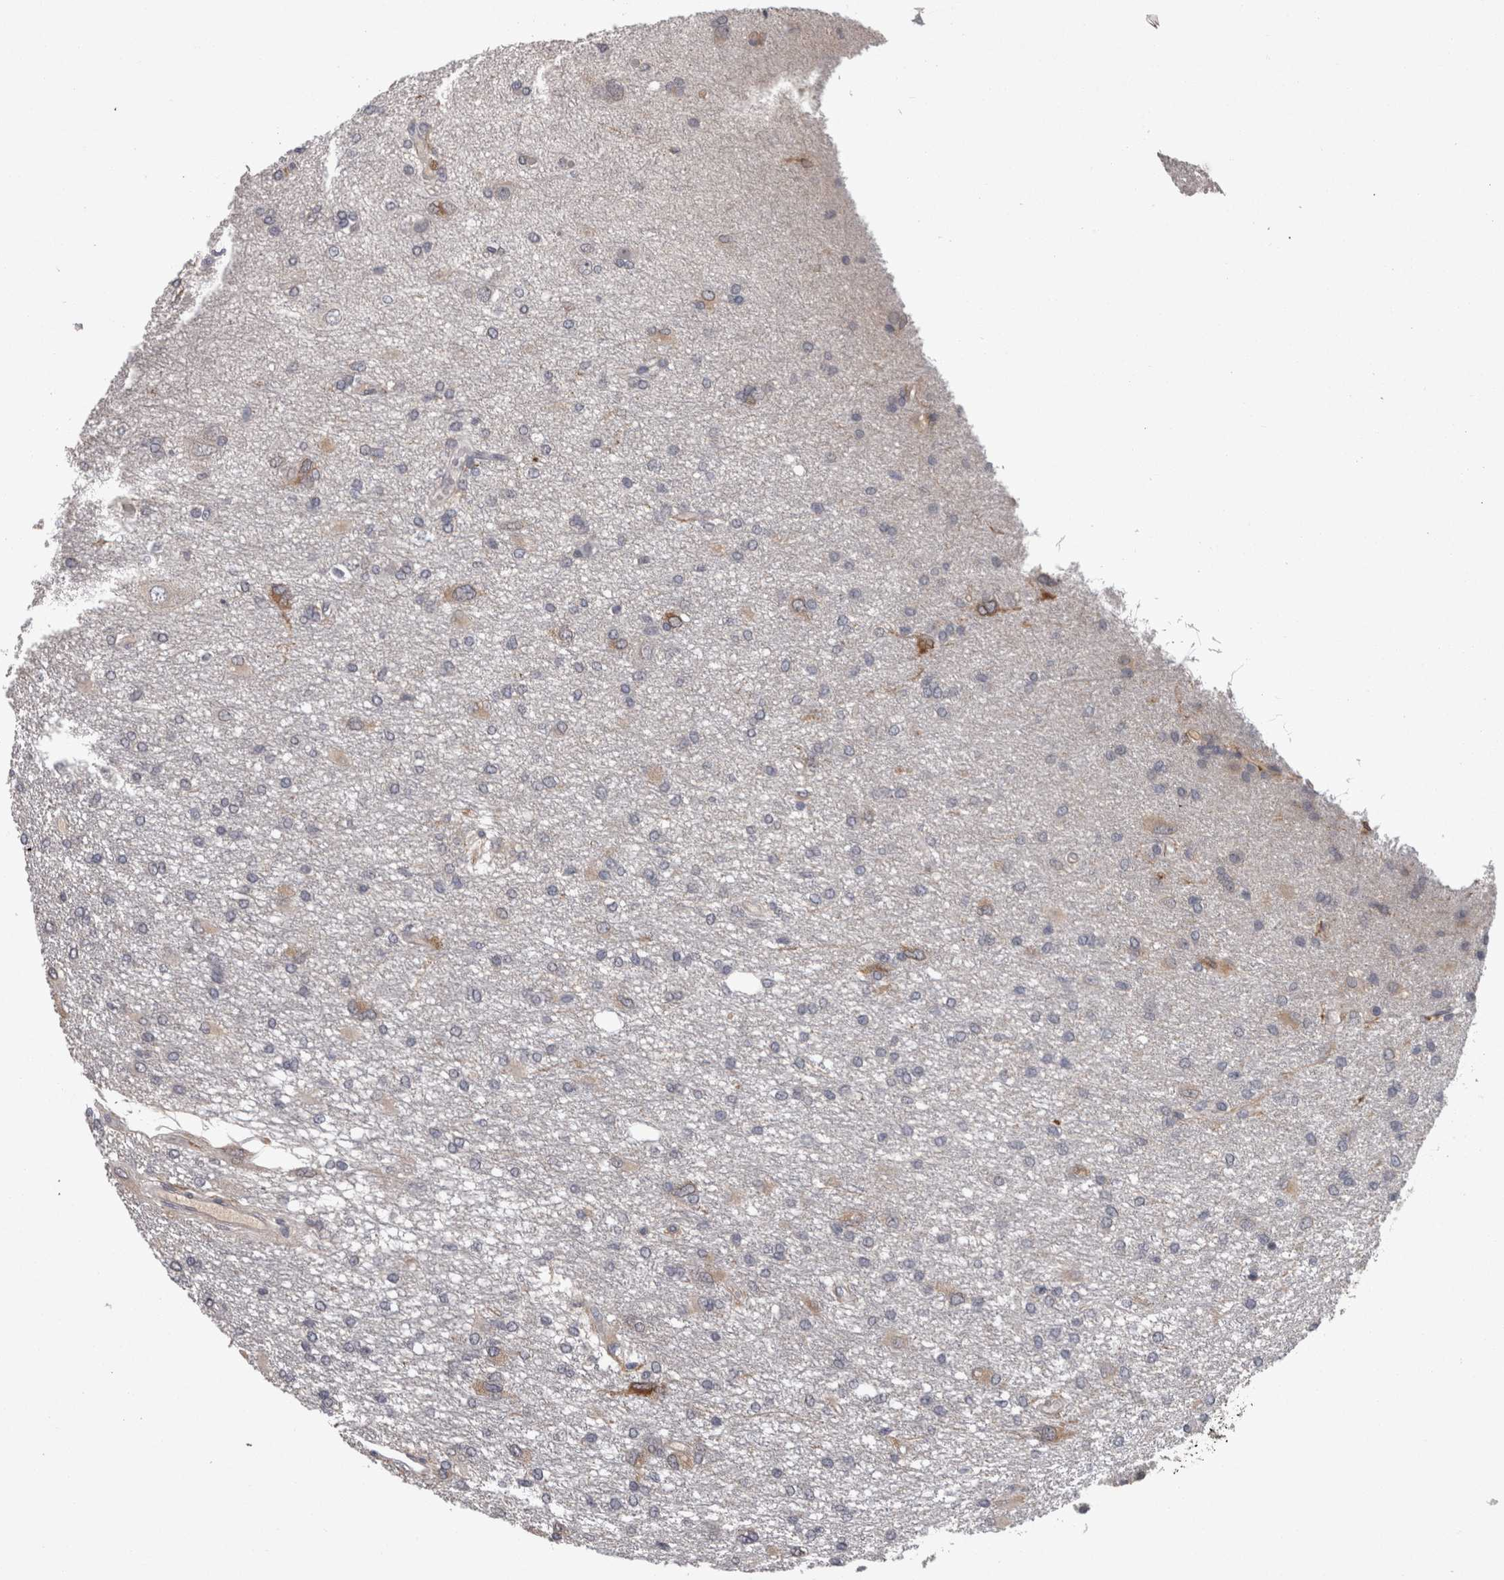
{"staining": {"intensity": "weak", "quantity": "<25%", "location": "cytoplasmic/membranous"}, "tissue": "glioma", "cell_type": "Tumor cells", "image_type": "cancer", "snomed": [{"axis": "morphology", "description": "Glioma, malignant, High grade"}, {"axis": "topography", "description": "Brain"}], "caption": "IHC image of neoplastic tissue: glioma stained with DAB (3,3'-diaminobenzidine) exhibits no significant protein expression in tumor cells. (Brightfield microscopy of DAB (3,3'-diaminobenzidine) immunohistochemistry at high magnification).", "gene": "PON3", "patient": {"sex": "female", "age": 59}}